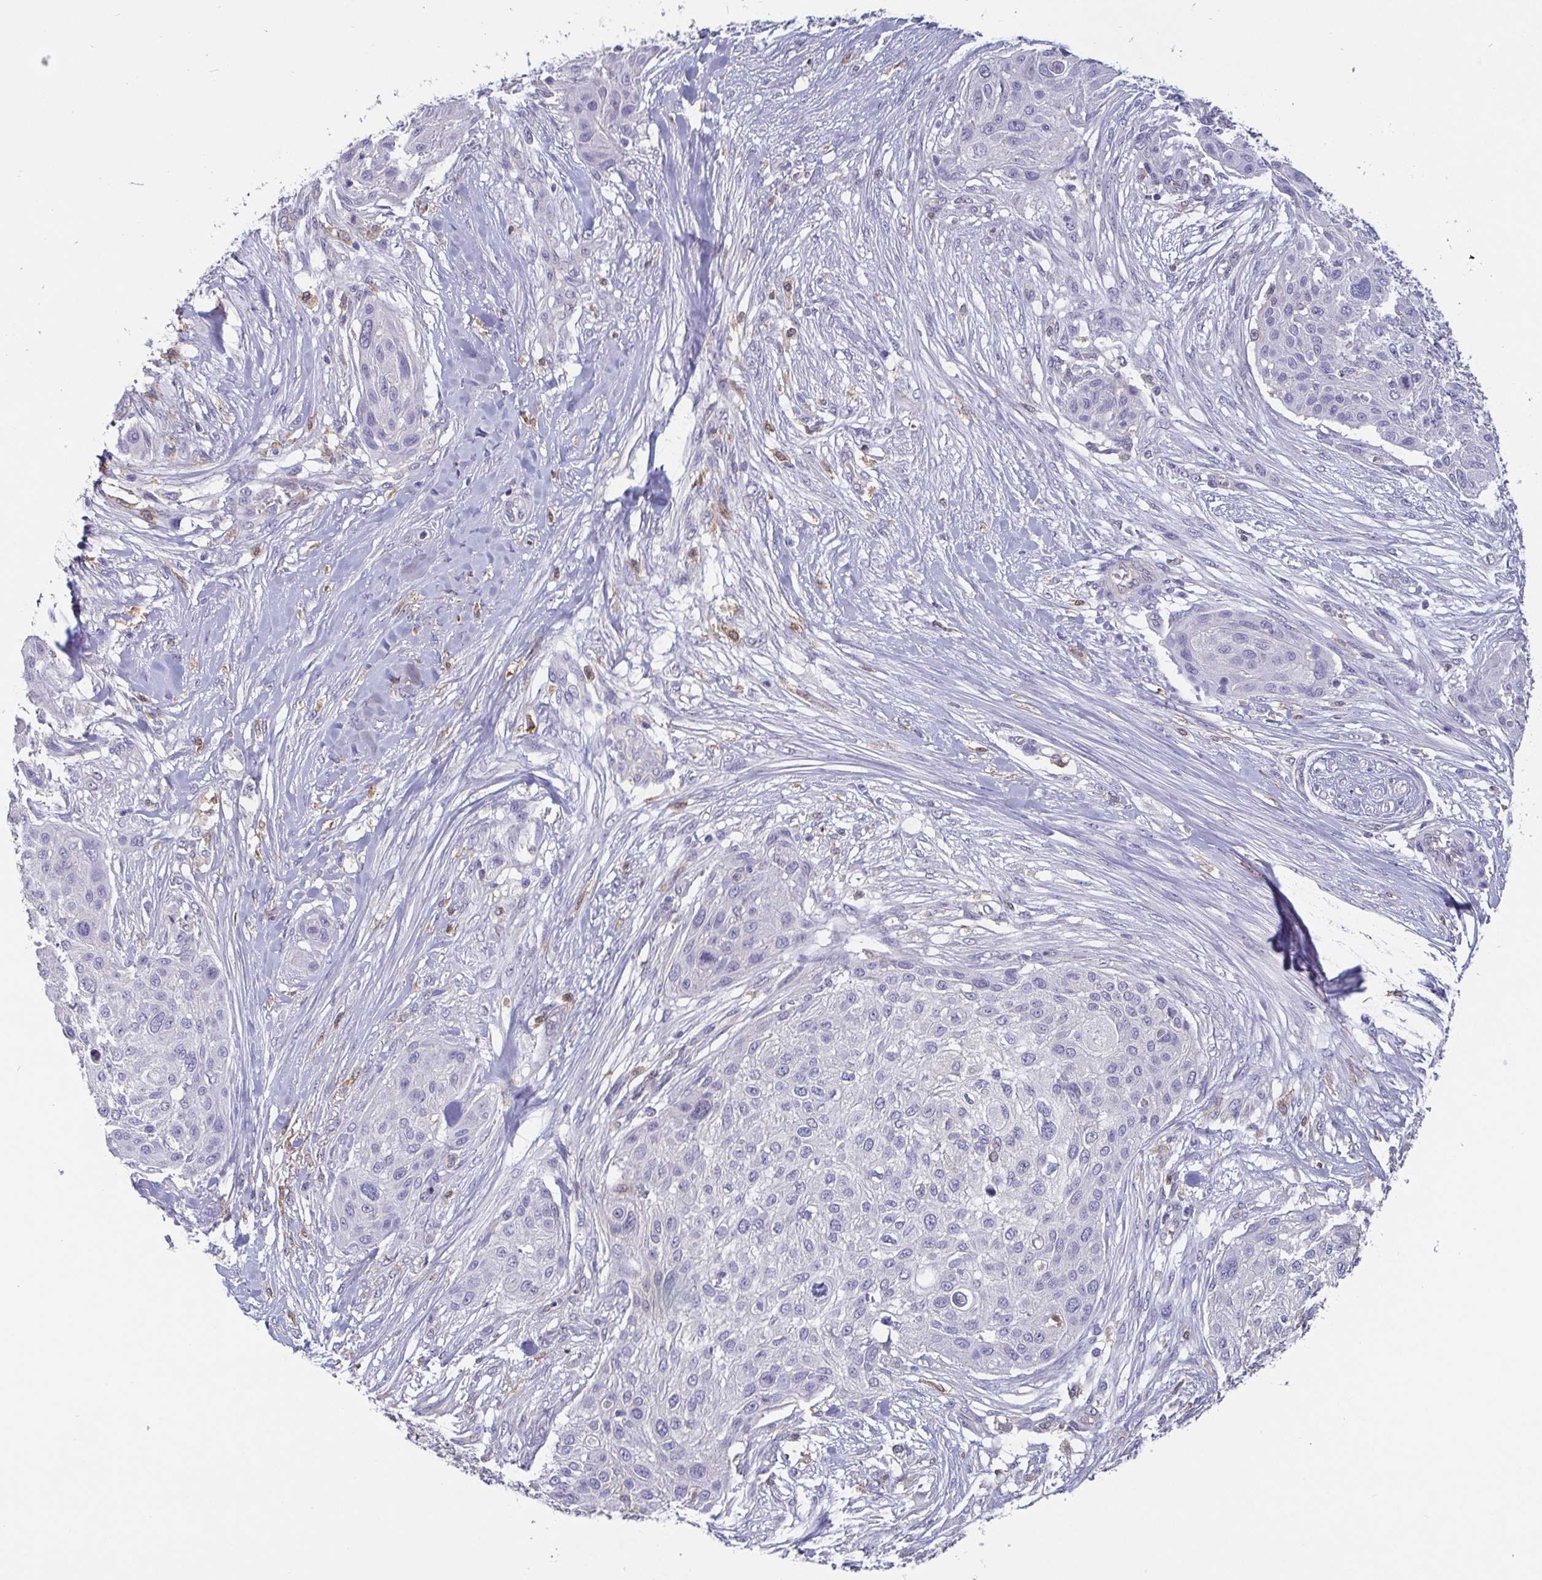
{"staining": {"intensity": "negative", "quantity": "none", "location": "none"}, "tissue": "skin cancer", "cell_type": "Tumor cells", "image_type": "cancer", "snomed": [{"axis": "morphology", "description": "Squamous cell carcinoma, NOS"}, {"axis": "topography", "description": "Skin"}], "caption": "Image shows no protein staining in tumor cells of skin squamous cell carcinoma tissue. Nuclei are stained in blue.", "gene": "IDH1", "patient": {"sex": "female", "age": 87}}